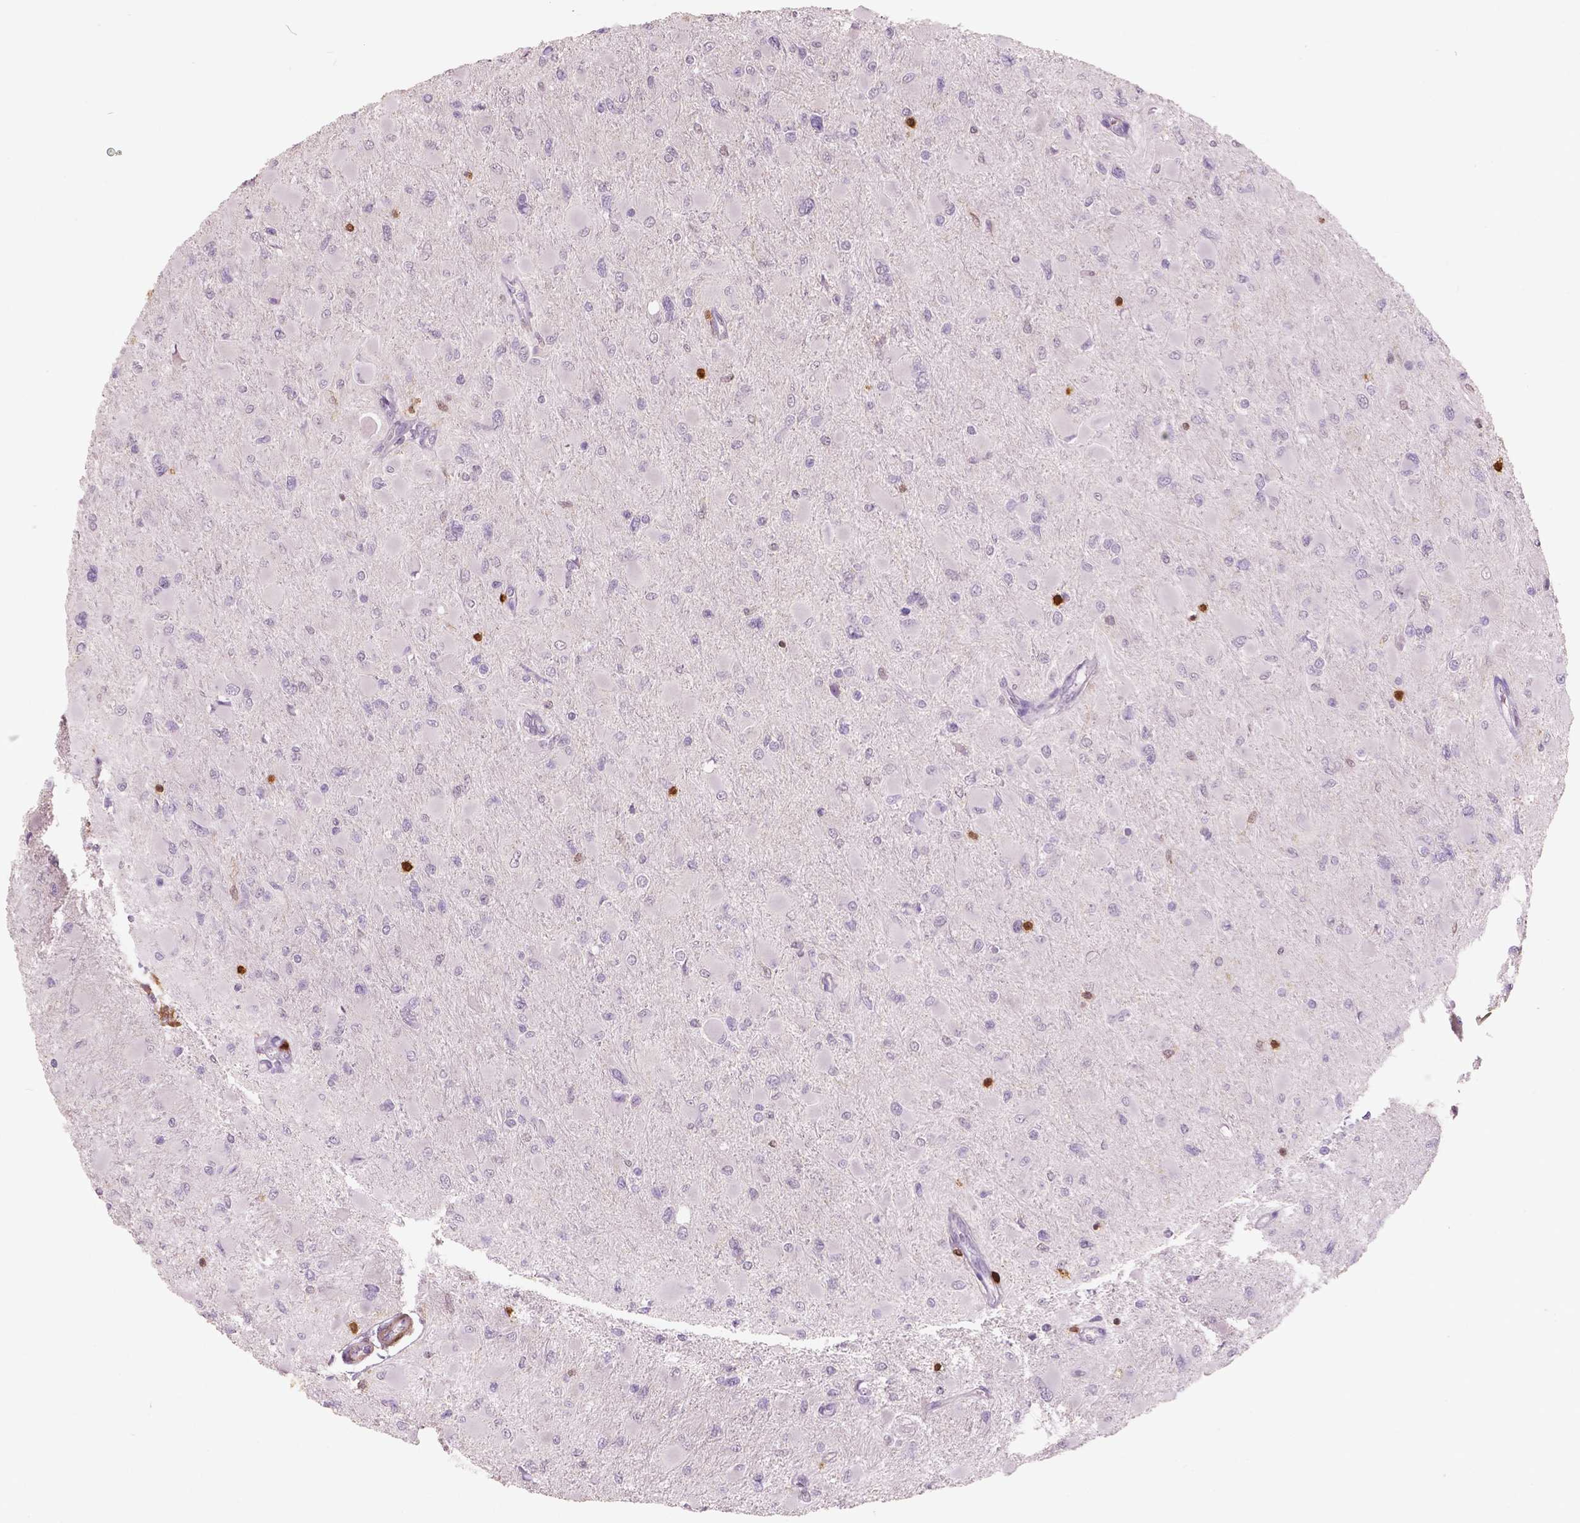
{"staining": {"intensity": "negative", "quantity": "none", "location": "none"}, "tissue": "glioma", "cell_type": "Tumor cells", "image_type": "cancer", "snomed": [{"axis": "morphology", "description": "Glioma, malignant, High grade"}, {"axis": "topography", "description": "Cerebral cortex"}], "caption": "The immunohistochemistry (IHC) image has no significant expression in tumor cells of high-grade glioma (malignant) tissue. (DAB IHC visualized using brightfield microscopy, high magnification).", "gene": "S100A4", "patient": {"sex": "female", "age": 36}}